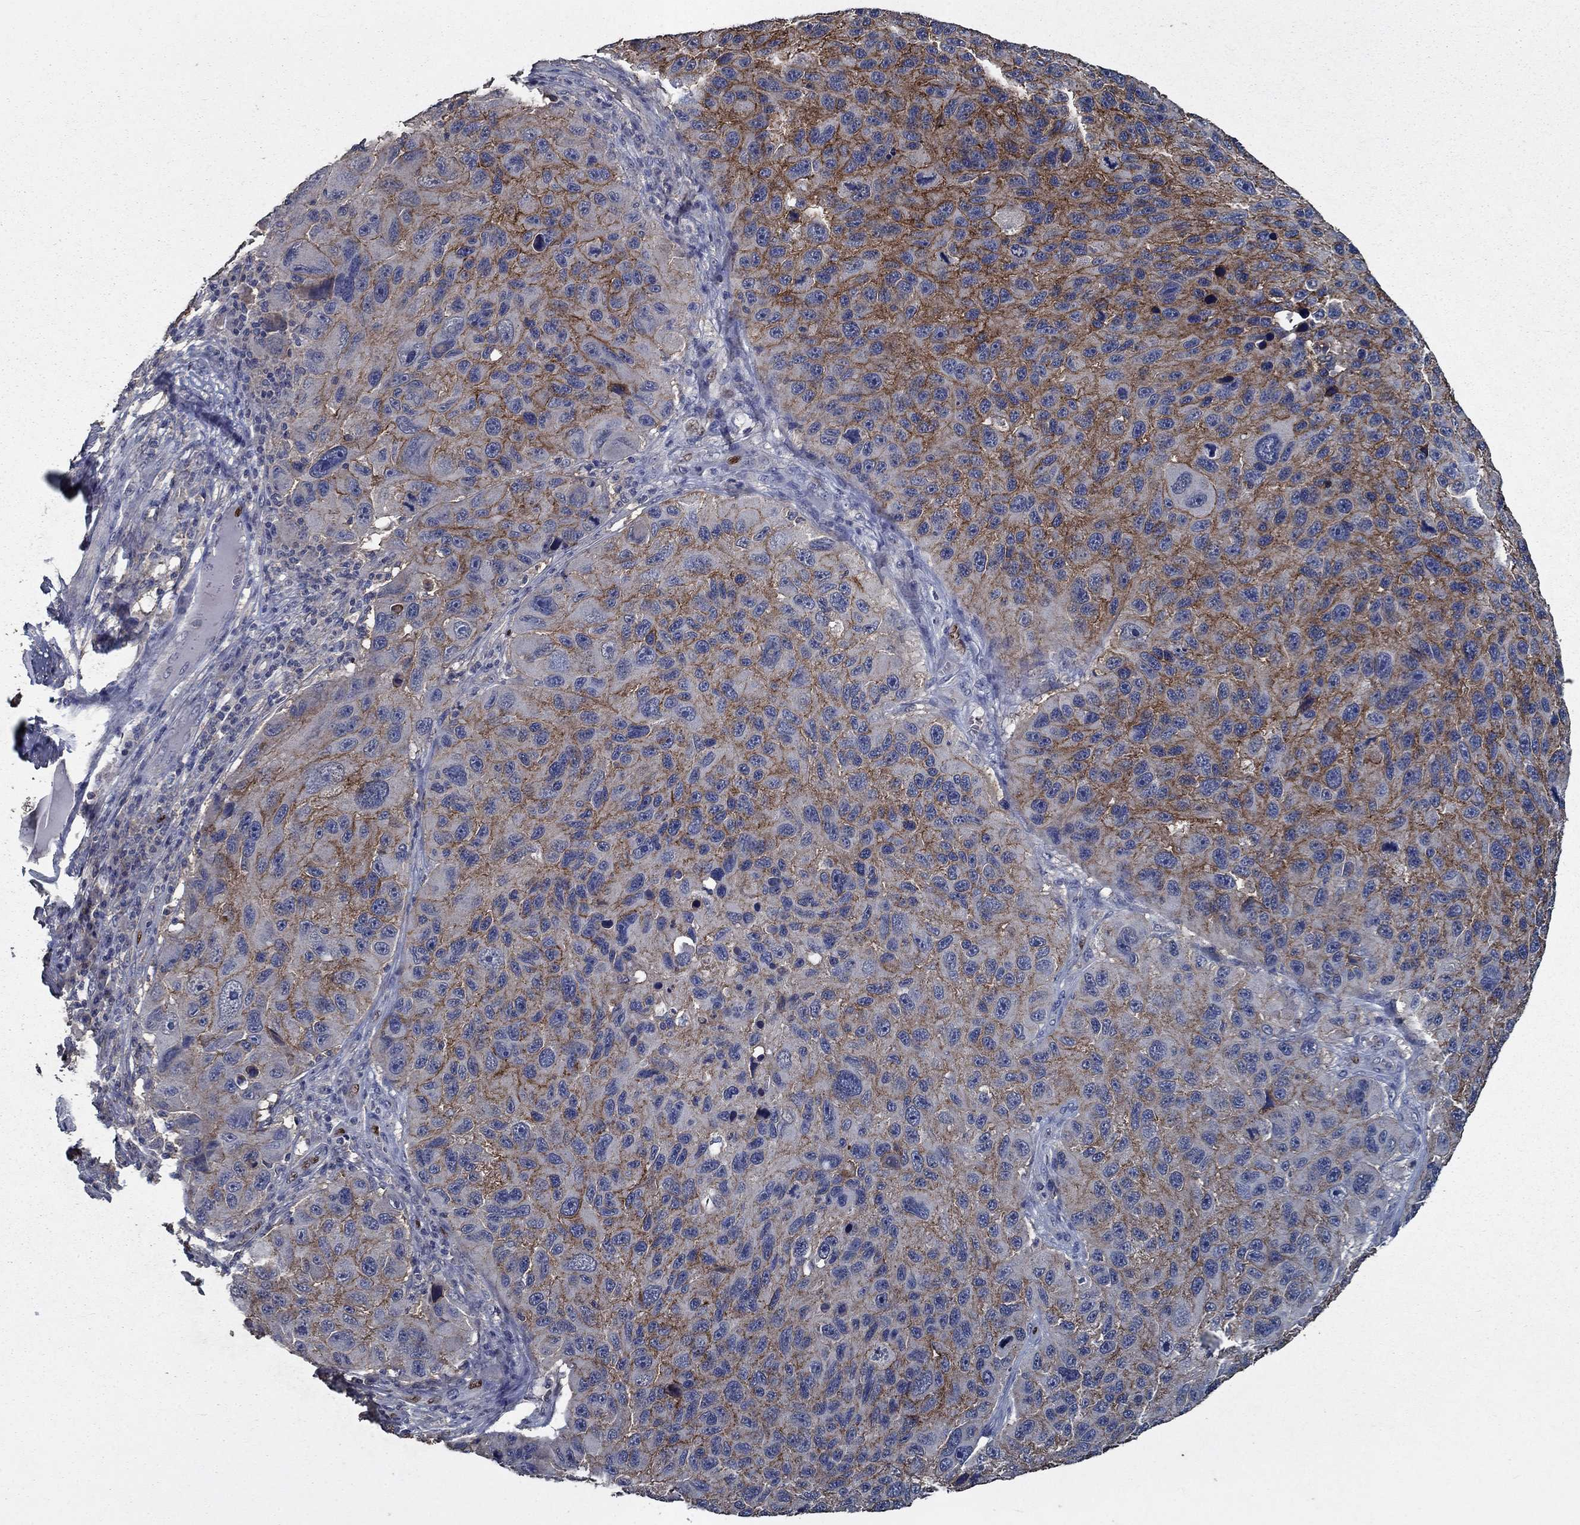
{"staining": {"intensity": "strong", "quantity": "25%-75%", "location": "cytoplasmic/membranous"}, "tissue": "melanoma", "cell_type": "Tumor cells", "image_type": "cancer", "snomed": [{"axis": "morphology", "description": "Malignant melanoma, NOS"}, {"axis": "topography", "description": "Skin"}], "caption": "This photomicrograph exhibits melanoma stained with IHC to label a protein in brown. The cytoplasmic/membranous of tumor cells show strong positivity for the protein. Nuclei are counter-stained blue.", "gene": "SLC44A1", "patient": {"sex": "male", "age": 53}}